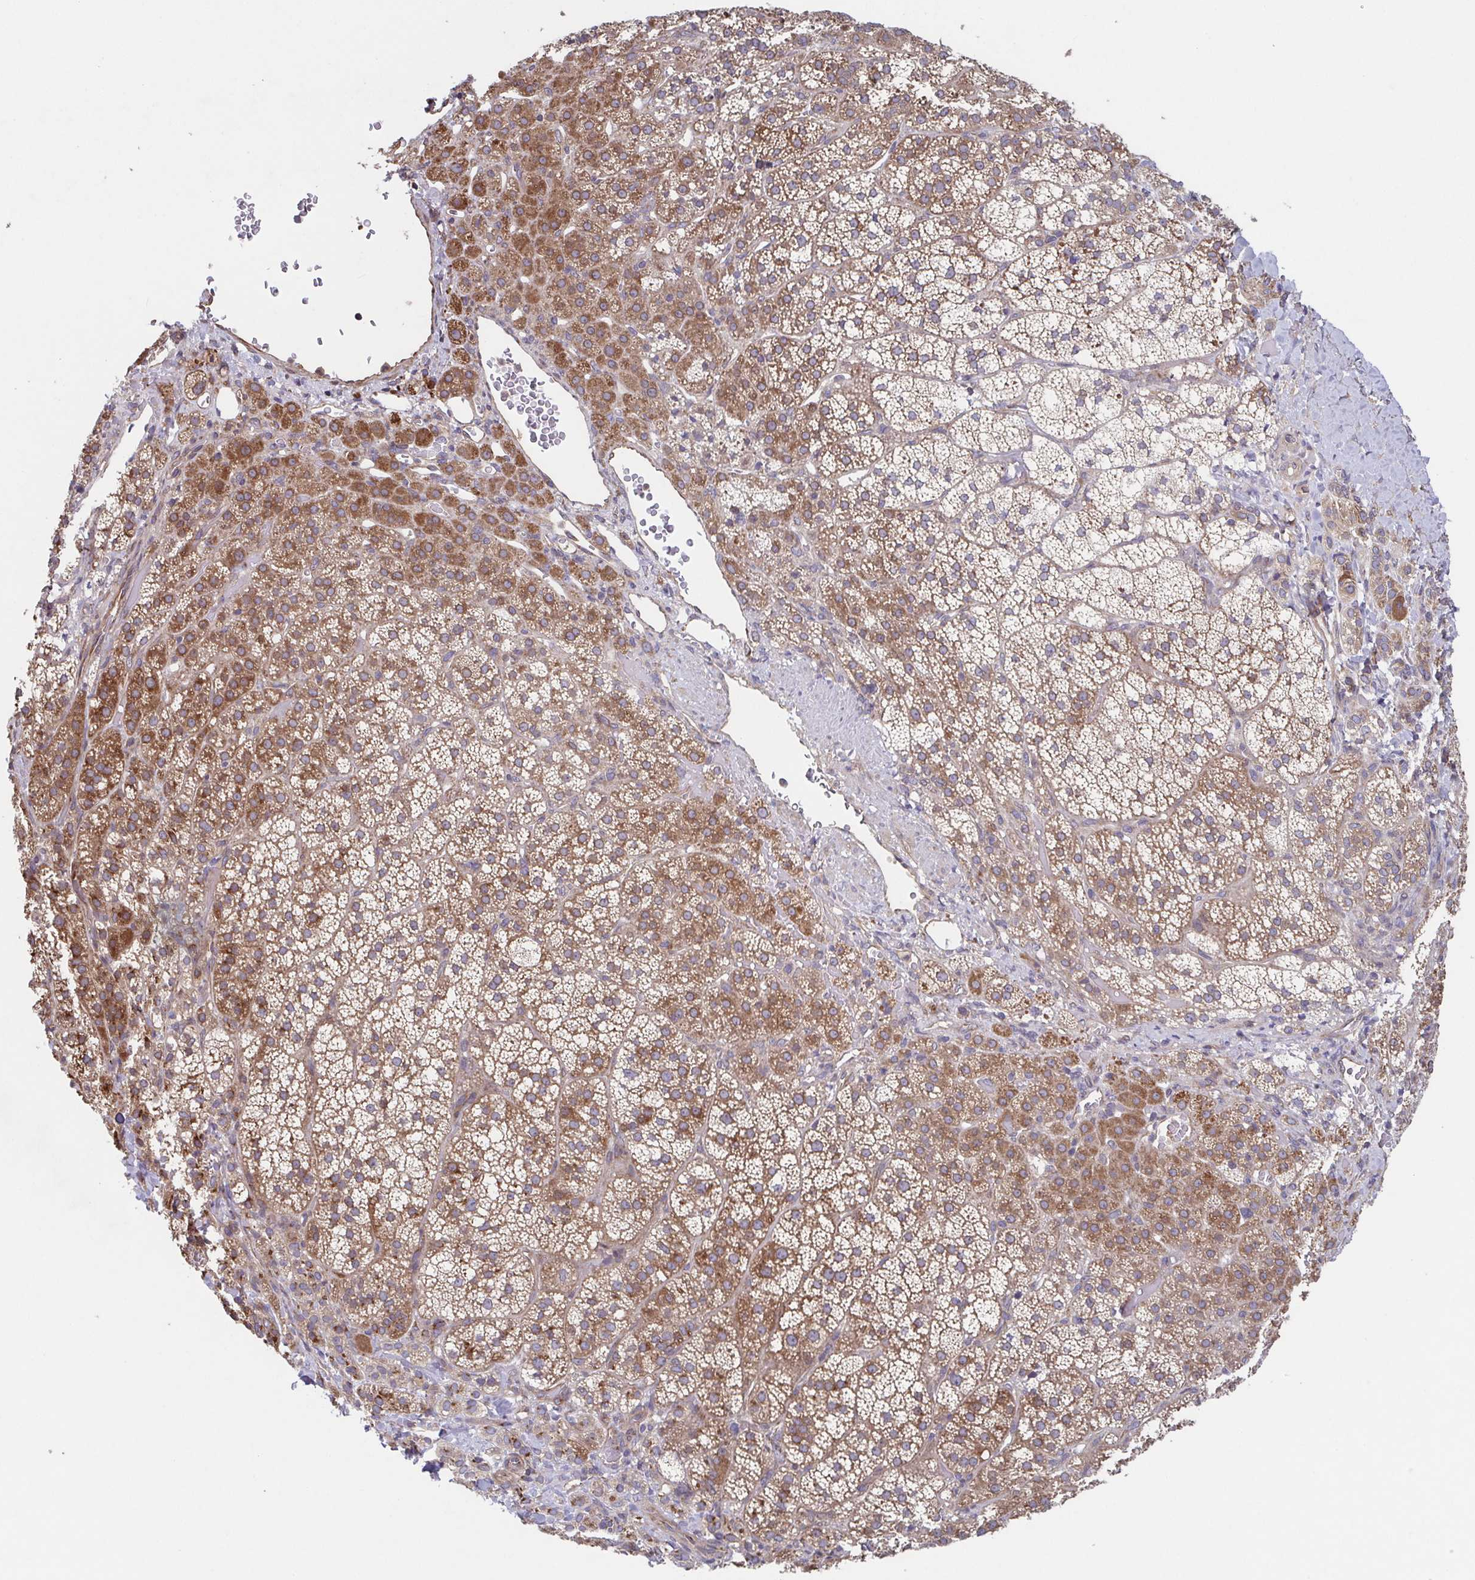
{"staining": {"intensity": "moderate", "quantity": ">75%", "location": "cytoplasmic/membranous"}, "tissue": "adrenal gland", "cell_type": "Glandular cells", "image_type": "normal", "snomed": [{"axis": "morphology", "description": "Normal tissue, NOS"}, {"axis": "topography", "description": "Adrenal gland"}], "caption": "Glandular cells exhibit medium levels of moderate cytoplasmic/membranous positivity in approximately >75% of cells in unremarkable adrenal gland.", "gene": "COPB1", "patient": {"sex": "female", "age": 60}}